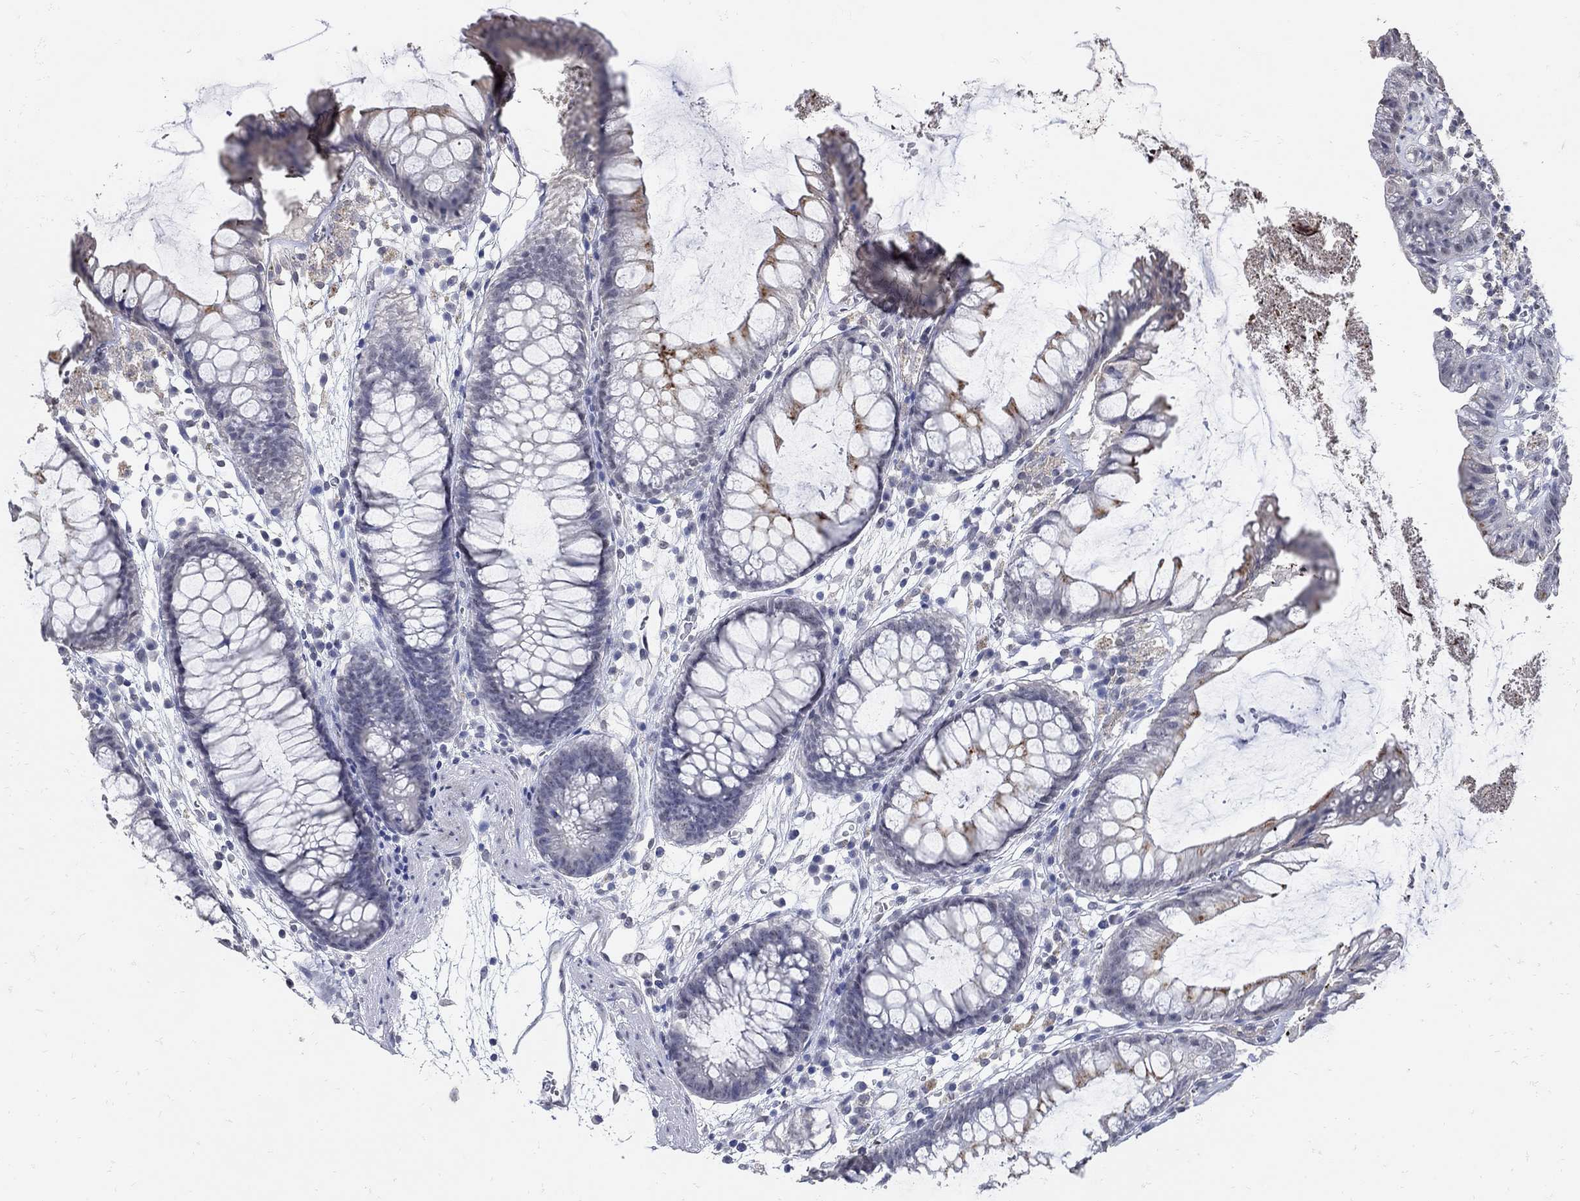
{"staining": {"intensity": "negative", "quantity": "none", "location": "none"}, "tissue": "colon", "cell_type": "Endothelial cells", "image_type": "normal", "snomed": [{"axis": "morphology", "description": "Normal tissue, NOS"}, {"axis": "morphology", "description": "Adenocarcinoma, NOS"}, {"axis": "topography", "description": "Colon"}], "caption": "An image of colon stained for a protein exhibits no brown staining in endothelial cells. (DAB (3,3'-diaminobenzidine) immunohistochemistry (IHC) with hematoxylin counter stain).", "gene": "KCNN3", "patient": {"sex": "male", "age": 65}}